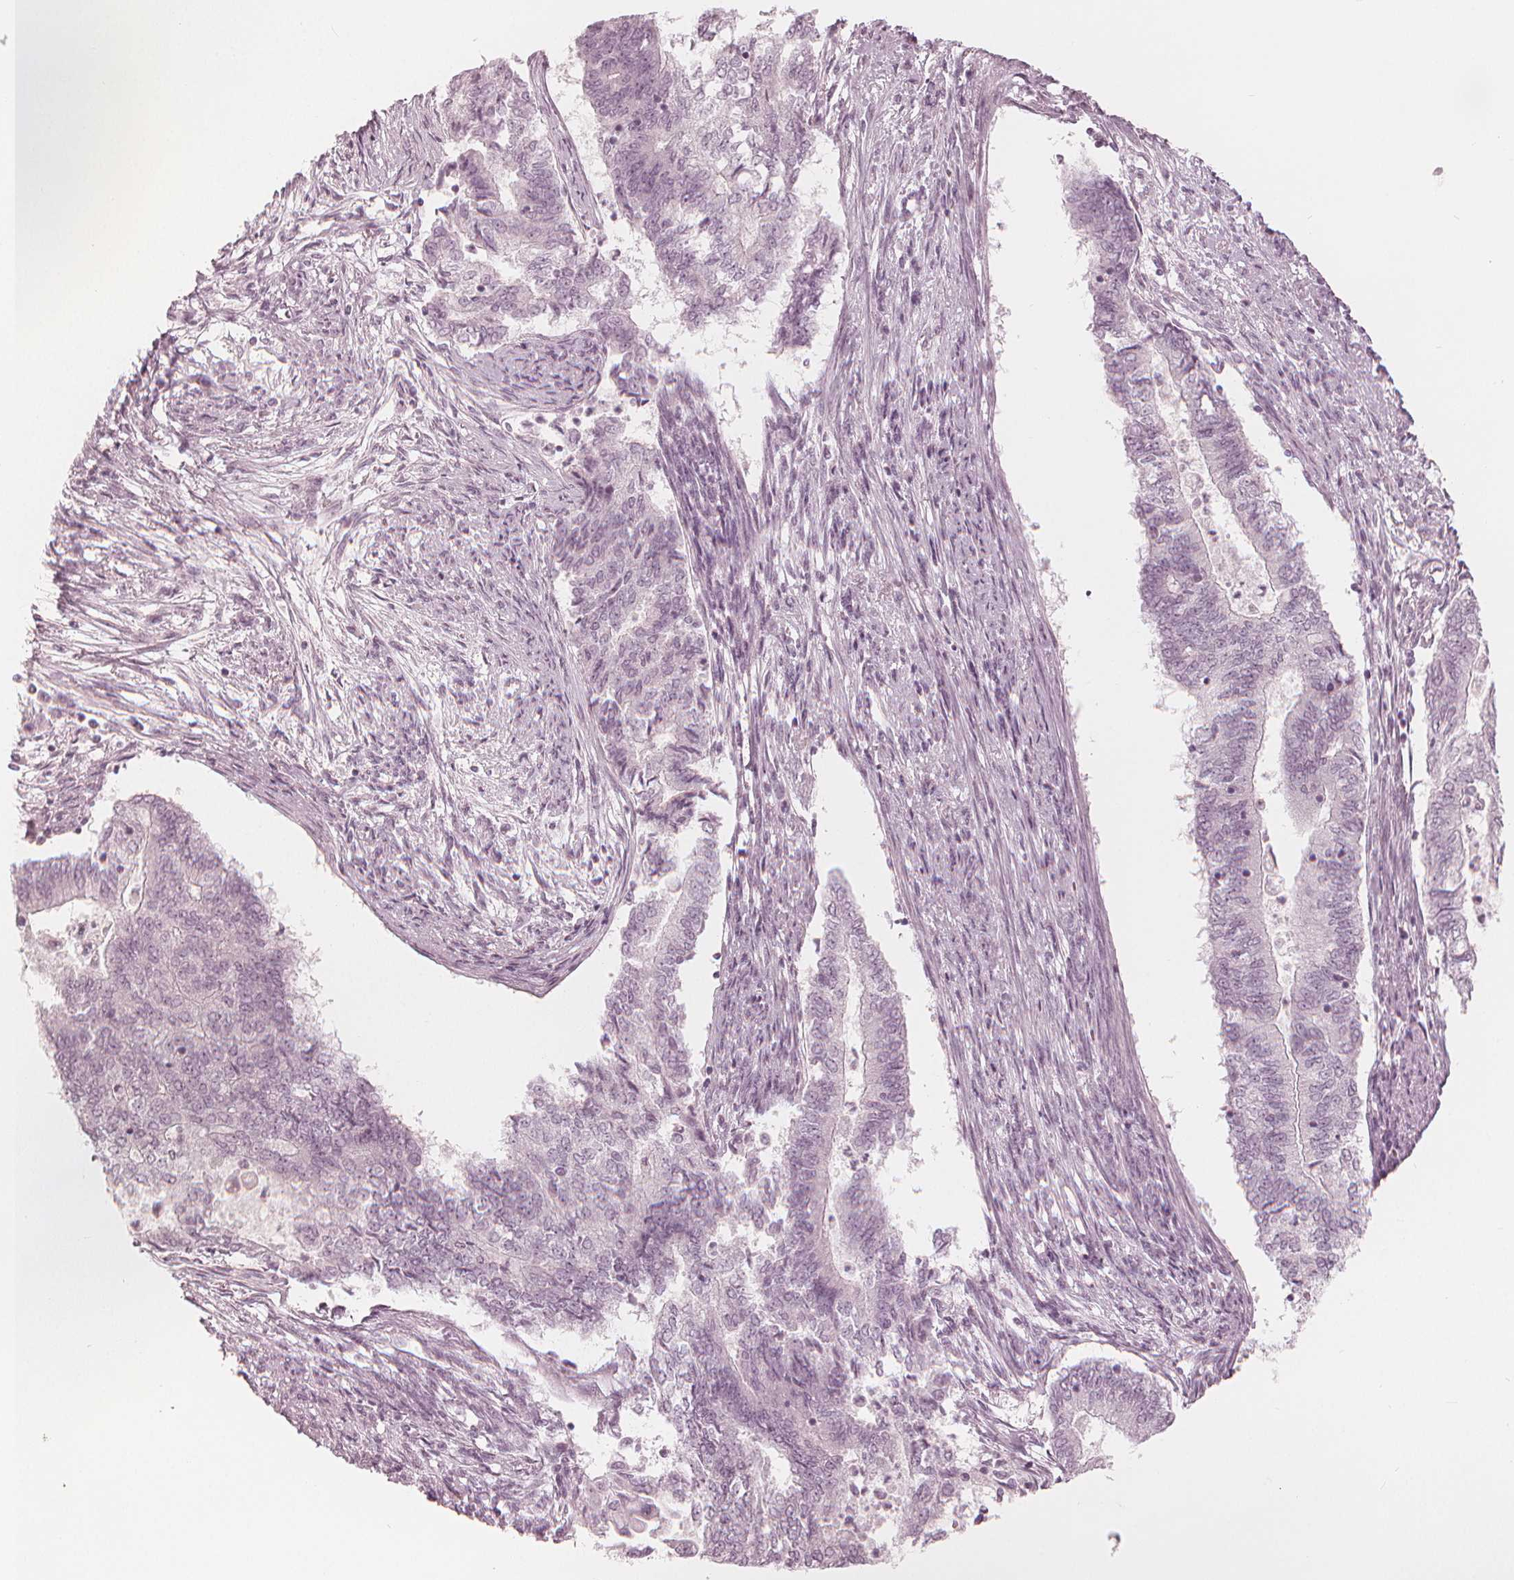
{"staining": {"intensity": "negative", "quantity": "none", "location": "none"}, "tissue": "endometrial cancer", "cell_type": "Tumor cells", "image_type": "cancer", "snomed": [{"axis": "morphology", "description": "Adenocarcinoma, NOS"}, {"axis": "topography", "description": "Endometrium"}], "caption": "An immunohistochemistry micrograph of endometrial cancer is shown. There is no staining in tumor cells of endometrial cancer.", "gene": "PAEP", "patient": {"sex": "female", "age": 65}}